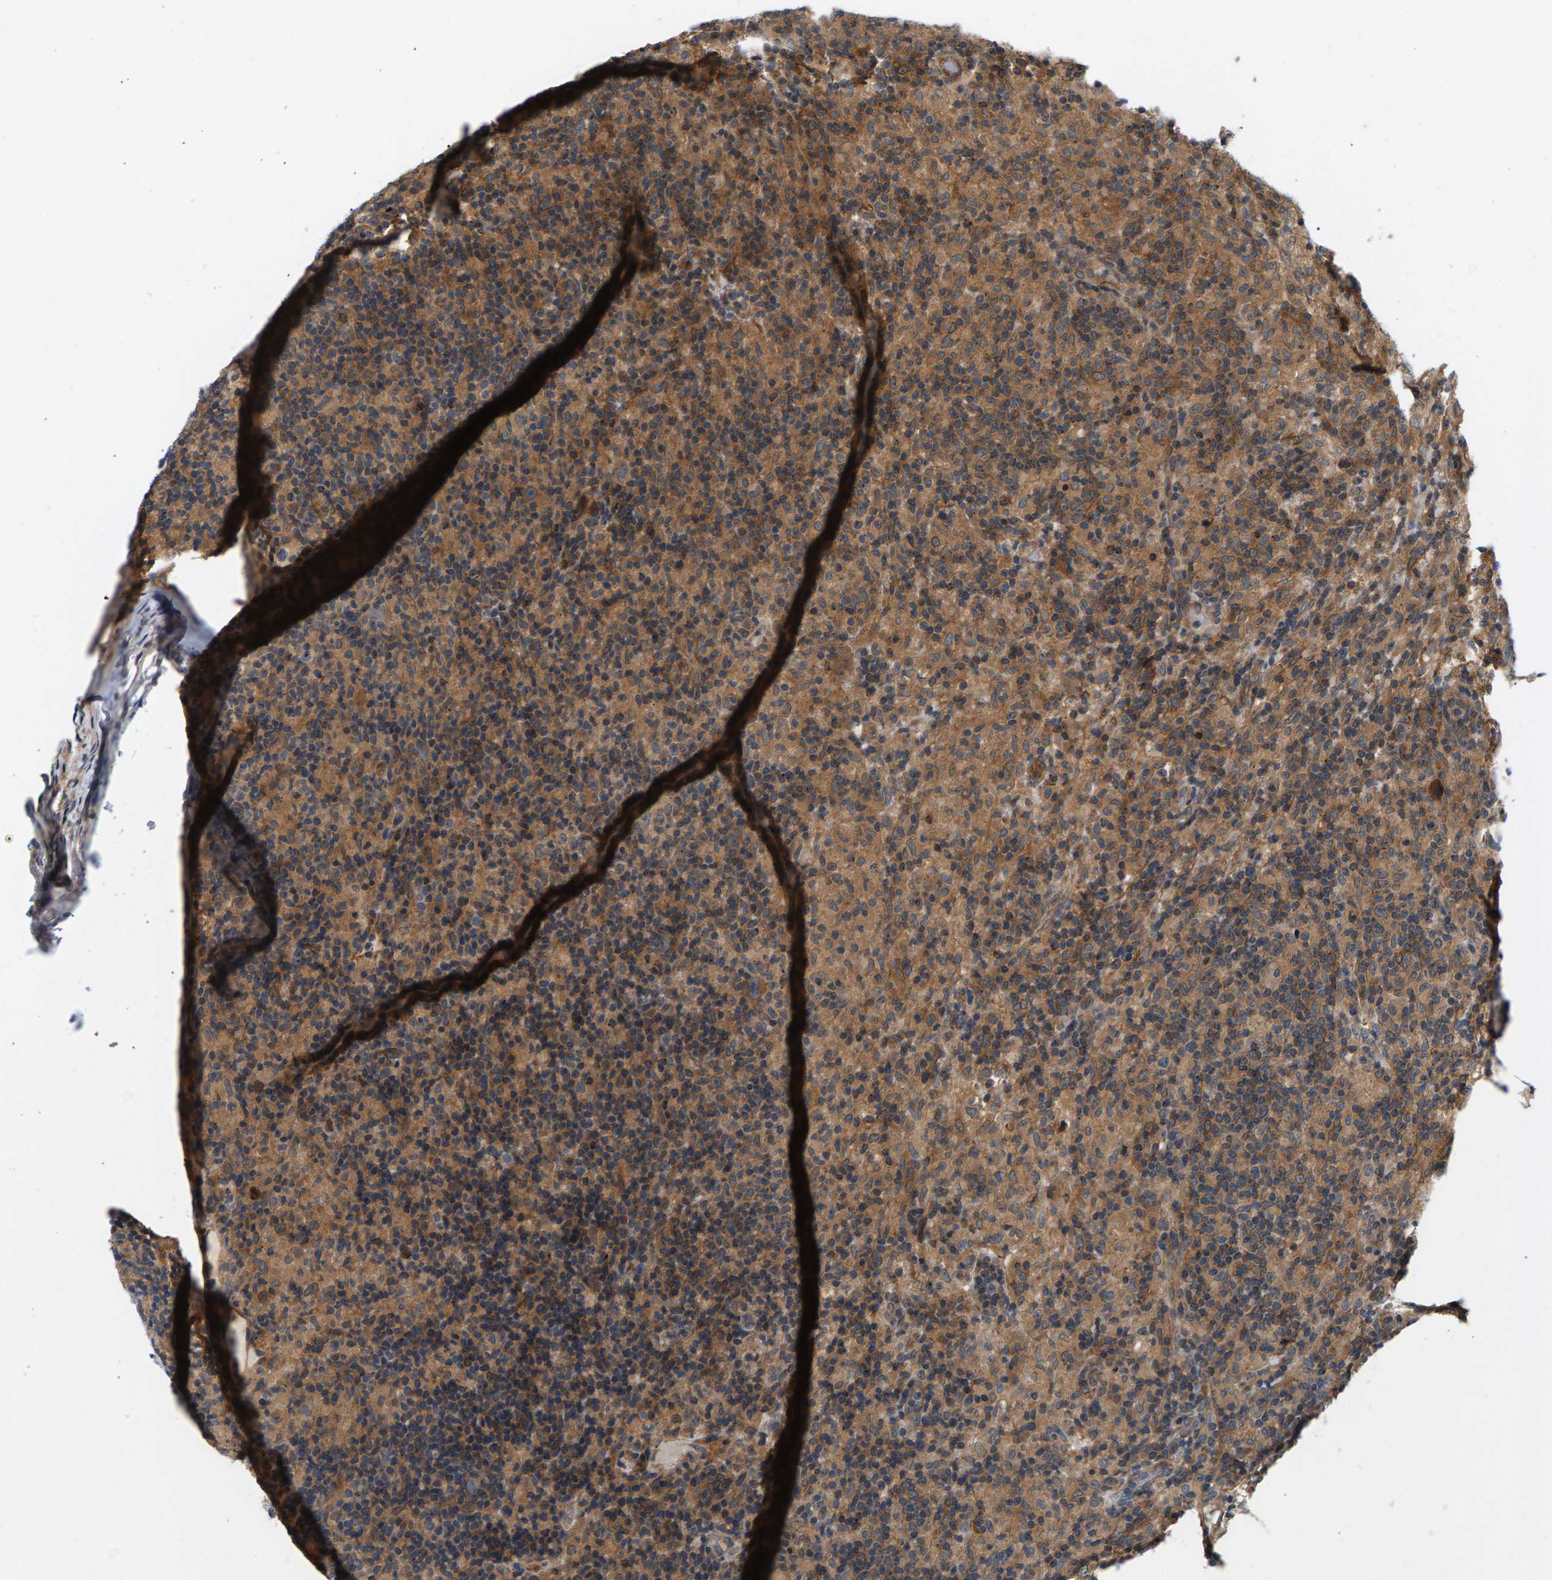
{"staining": {"intensity": "moderate", "quantity": ">75%", "location": "cytoplasmic/membranous"}, "tissue": "lymphoma", "cell_type": "Tumor cells", "image_type": "cancer", "snomed": [{"axis": "morphology", "description": "Hodgkin's disease, NOS"}, {"axis": "topography", "description": "Lymph node"}], "caption": "High-magnification brightfield microscopy of Hodgkin's disease stained with DAB (3,3'-diaminobenzidine) (brown) and counterstained with hematoxylin (blue). tumor cells exhibit moderate cytoplasmic/membranous expression is seen in about>75% of cells.", "gene": "MAP2K5", "patient": {"sex": "male", "age": 70}}